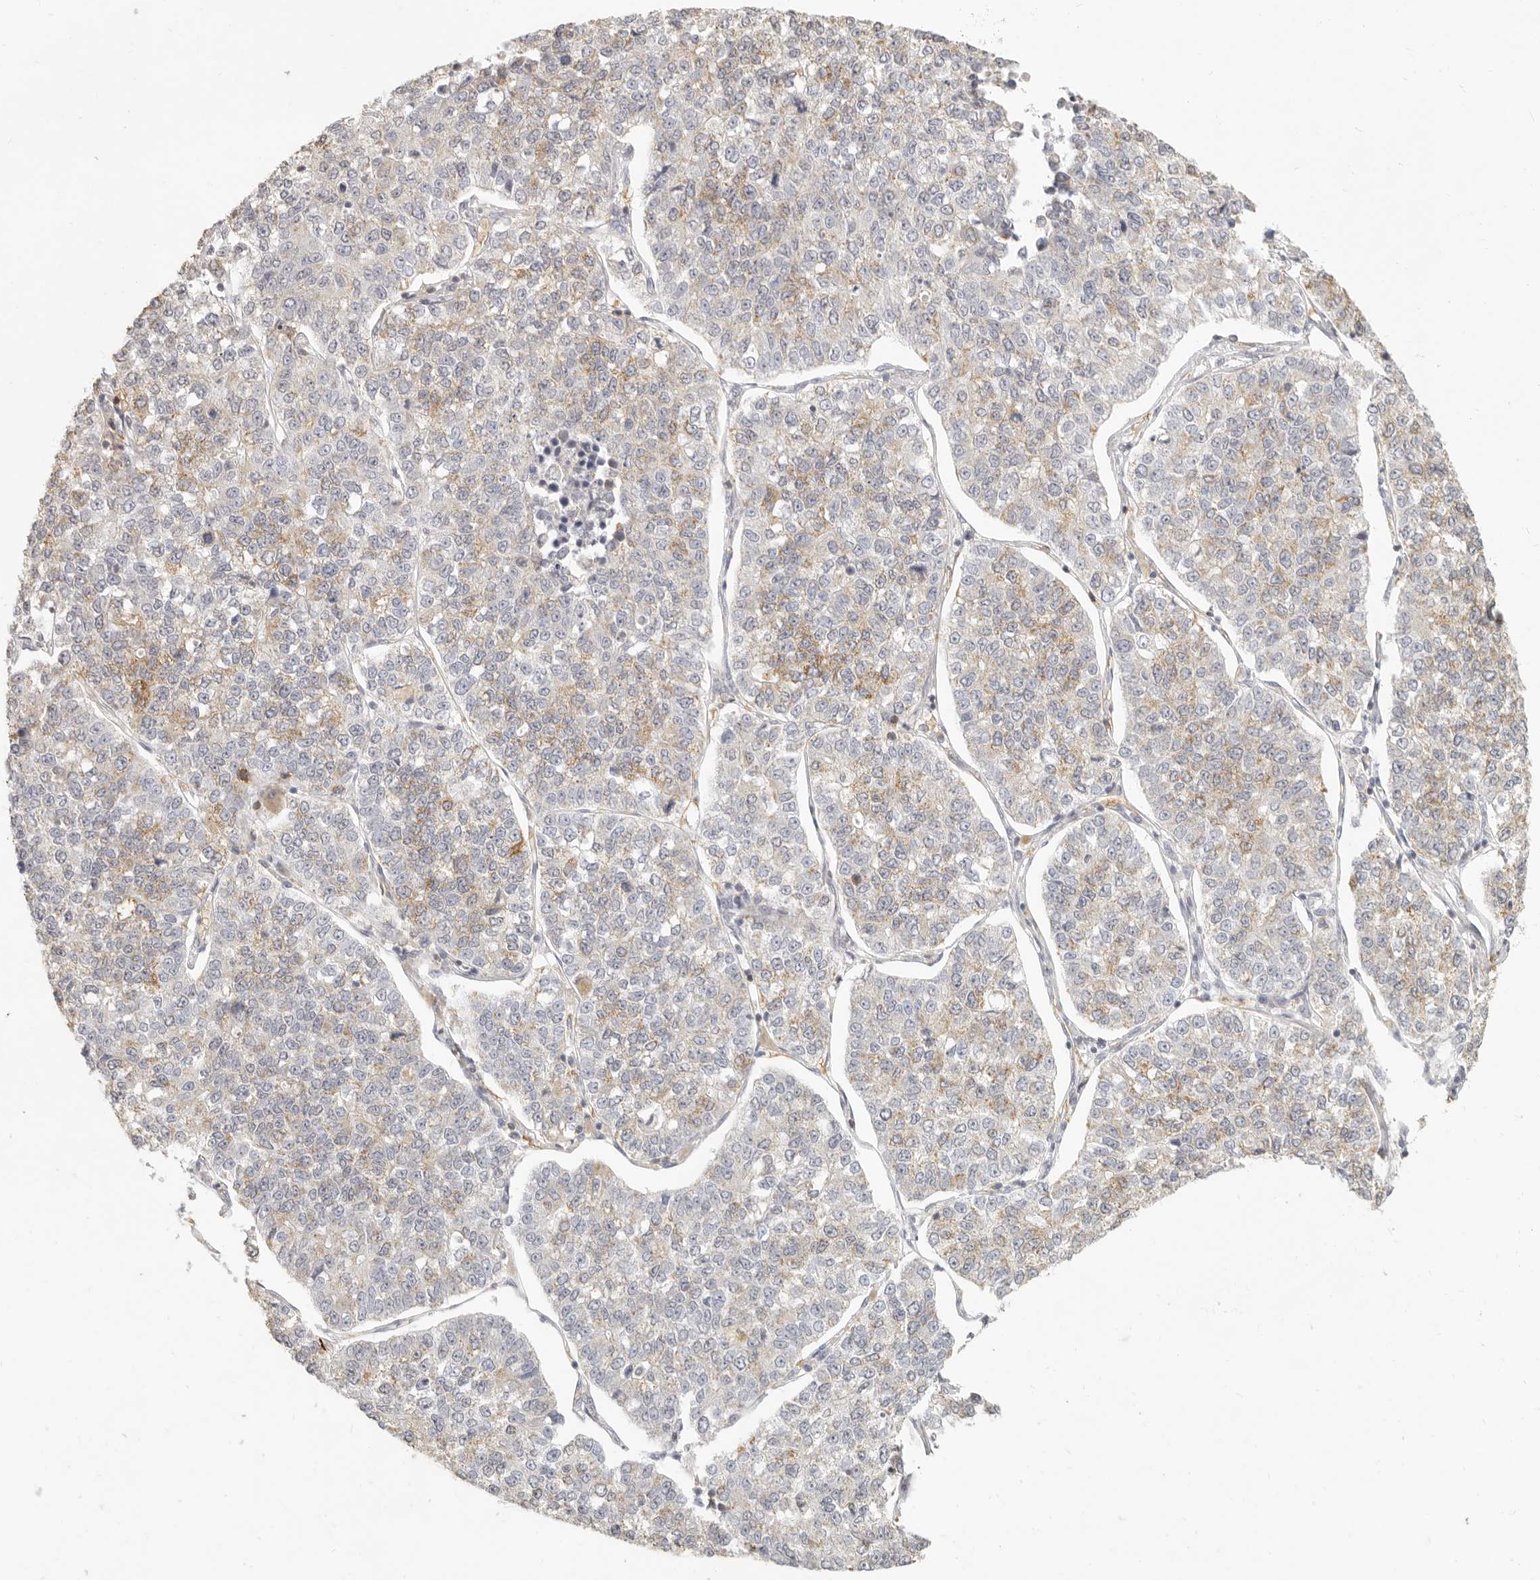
{"staining": {"intensity": "weak", "quantity": "25%-75%", "location": "cytoplasmic/membranous"}, "tissue": "lung cancer", "cell_type": "Tumor cells", "image_type": "cancer", "snomed": [{"axis": "morphology", "description": "Adenocarcinoma, NOS"}, {"axis": "topography", "description": "Lung"}], "caption": "An image of human lung cancer (adenocarcinoma) stained for a protein shows weak cytoplasmic/membranous brown staining in tumor cells.", "gene": "NIBAN1", "patient": {"sex": "male", "age": 49}}